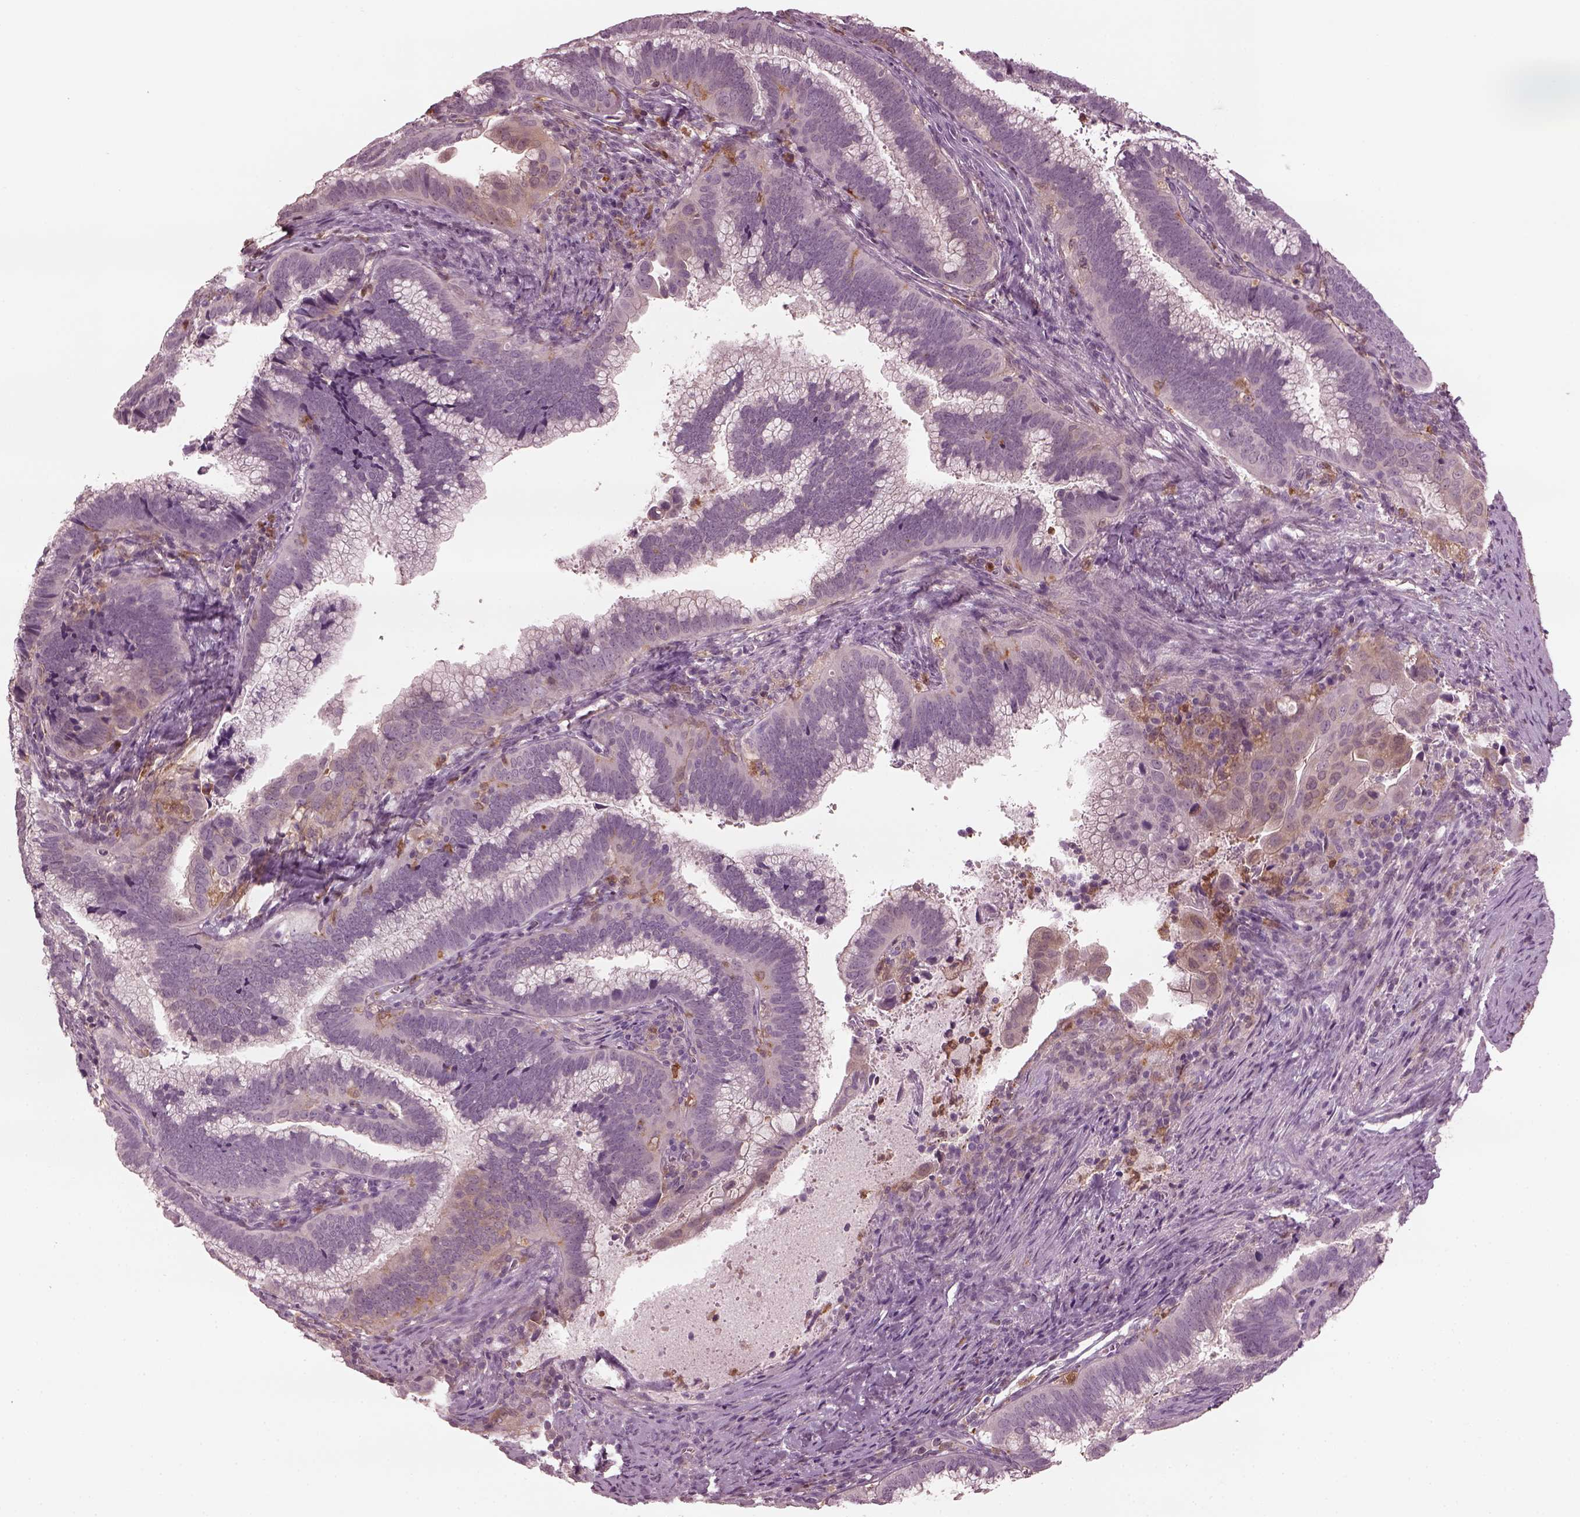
{"staining": {"intensity": "negative", "quantity": "none", "location": "none"}, "tissue": "cervical cancer", "cell_type": "Tumor cells", "image_type": "cancer", "snomed": [{"axis": "morphology", "description": "Adenocarcinoma, NOS"}, {"axis": "topography", "description": "Cervix"}], "caption": "This is an IHC micrograph of cervical cancer. There is no expression in tumor cells.", "gene": "PSTPIP2", "patient": {"sex": "female", "age": 61}}